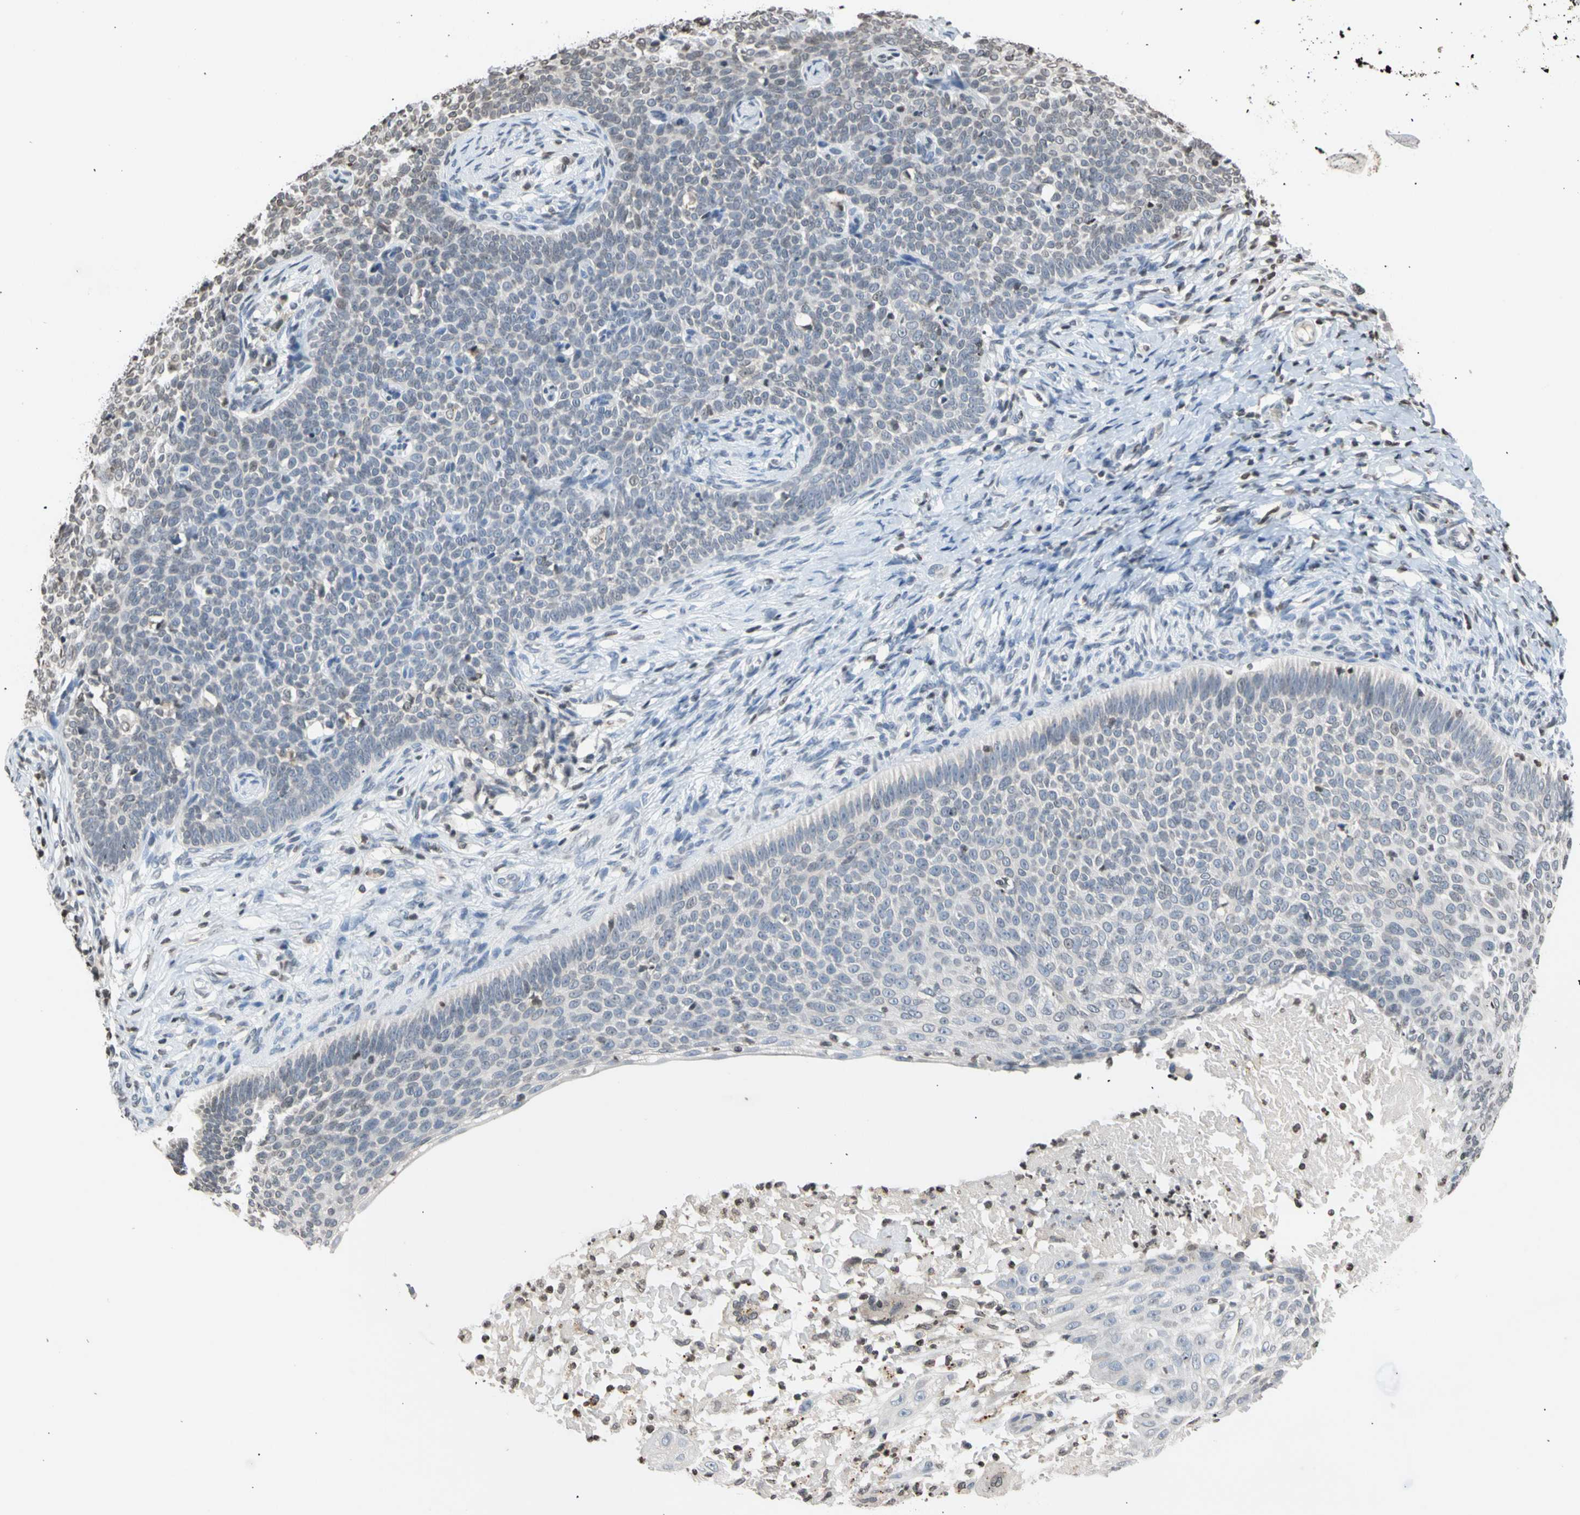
{"staining": {"intensity": "negative", "quantity": "none", "location": "none"}, "tissue": "skin cancer", "cell_type": "Tumor cells", "image_type": "cancer", "snomed": [{"axis": "morphology", "description": "Normal tissue, NOS"}, {"axis": "morphology", "description": "Basal cell carcinoma"}, {"axis": "topography", "description": "Skin"}], "caption": "Tumor cells show no significant staining in skin cancer.", "gene": "GPX4", "patient": {"sex": "male", "age": 87}}